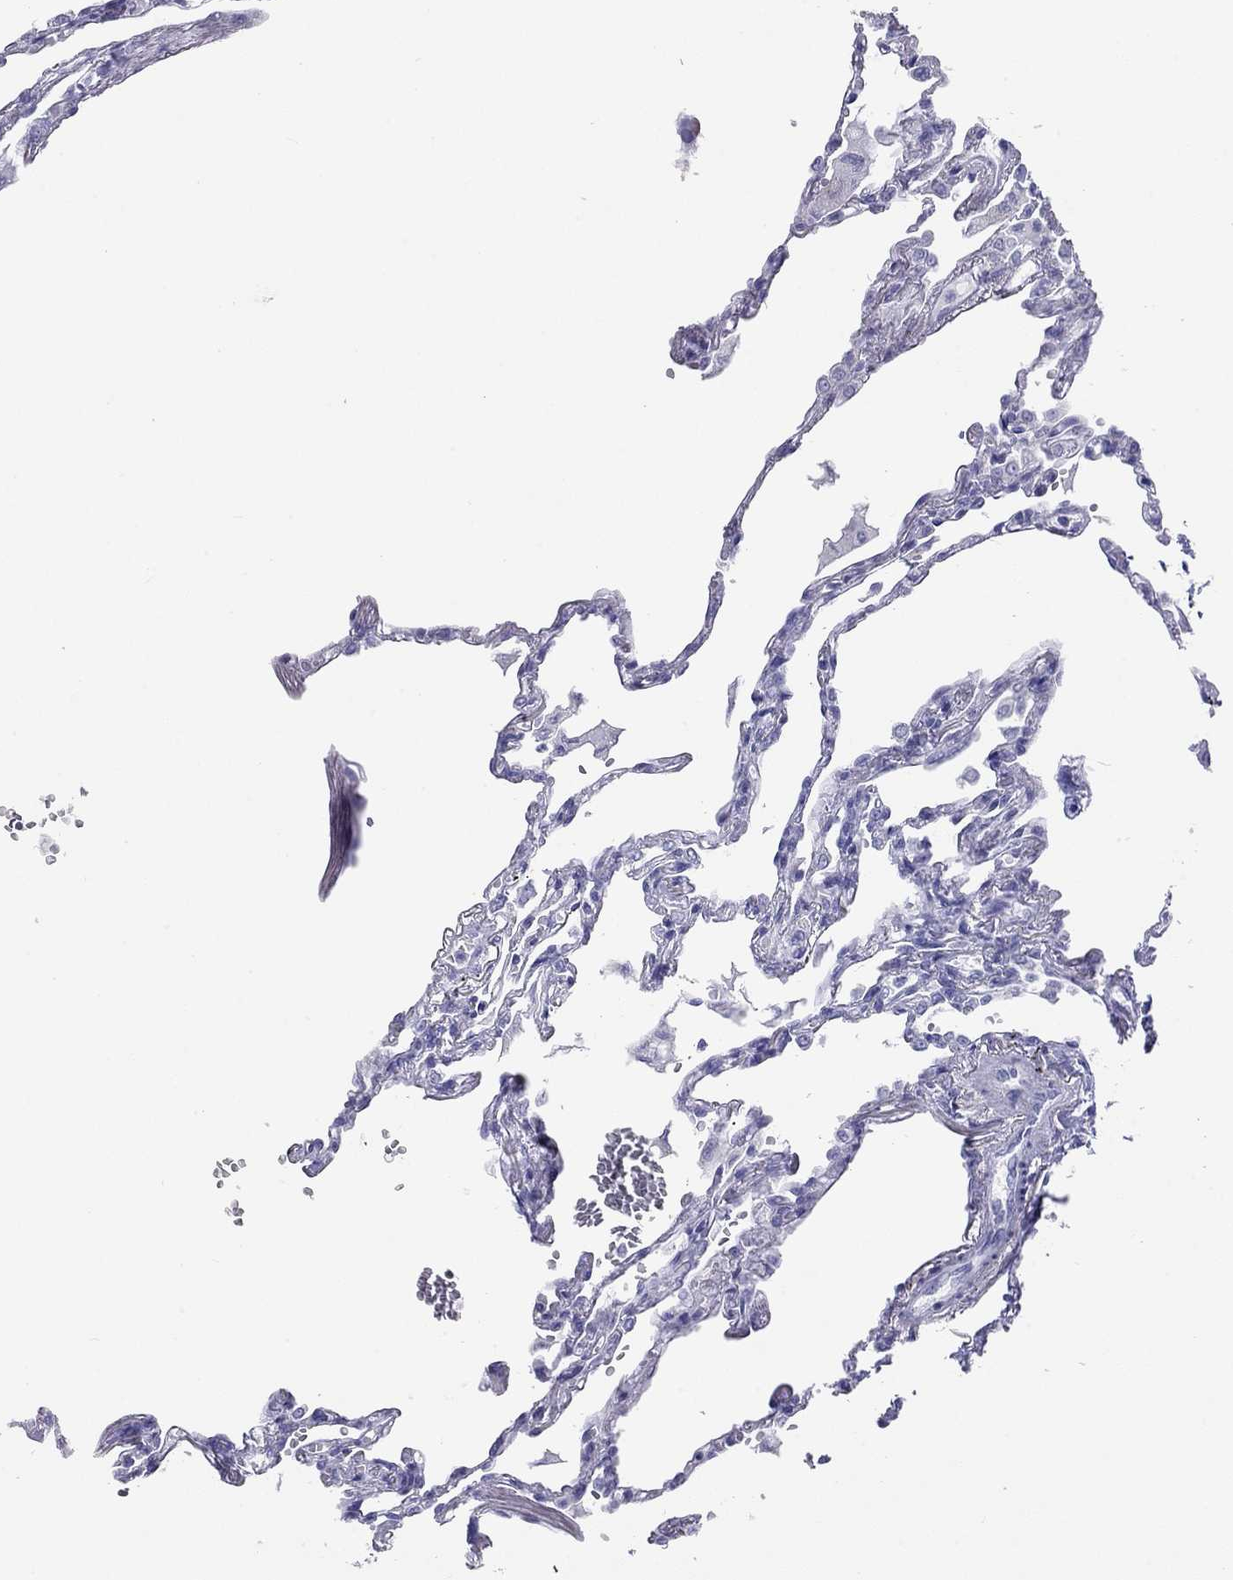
{"staining": {"intensity": "negative", "quantity": "none", "location": "none"}, "tissue": "lung", "cell_type": "Alveolar cells", "image_type": "normal", "snomed": [{"axis": "morphology", "description": "Normal tissue, NOS"}, {"axis": "topography", "description": "Lung"}], "caption": "Alveolar cells show no significant protein positivity in benign lung. (Immunohistochemistry, brightfield microscopy, high magnification).", "gene": "DPY19L2", "patient": {"sex": "male", "age": 78}}